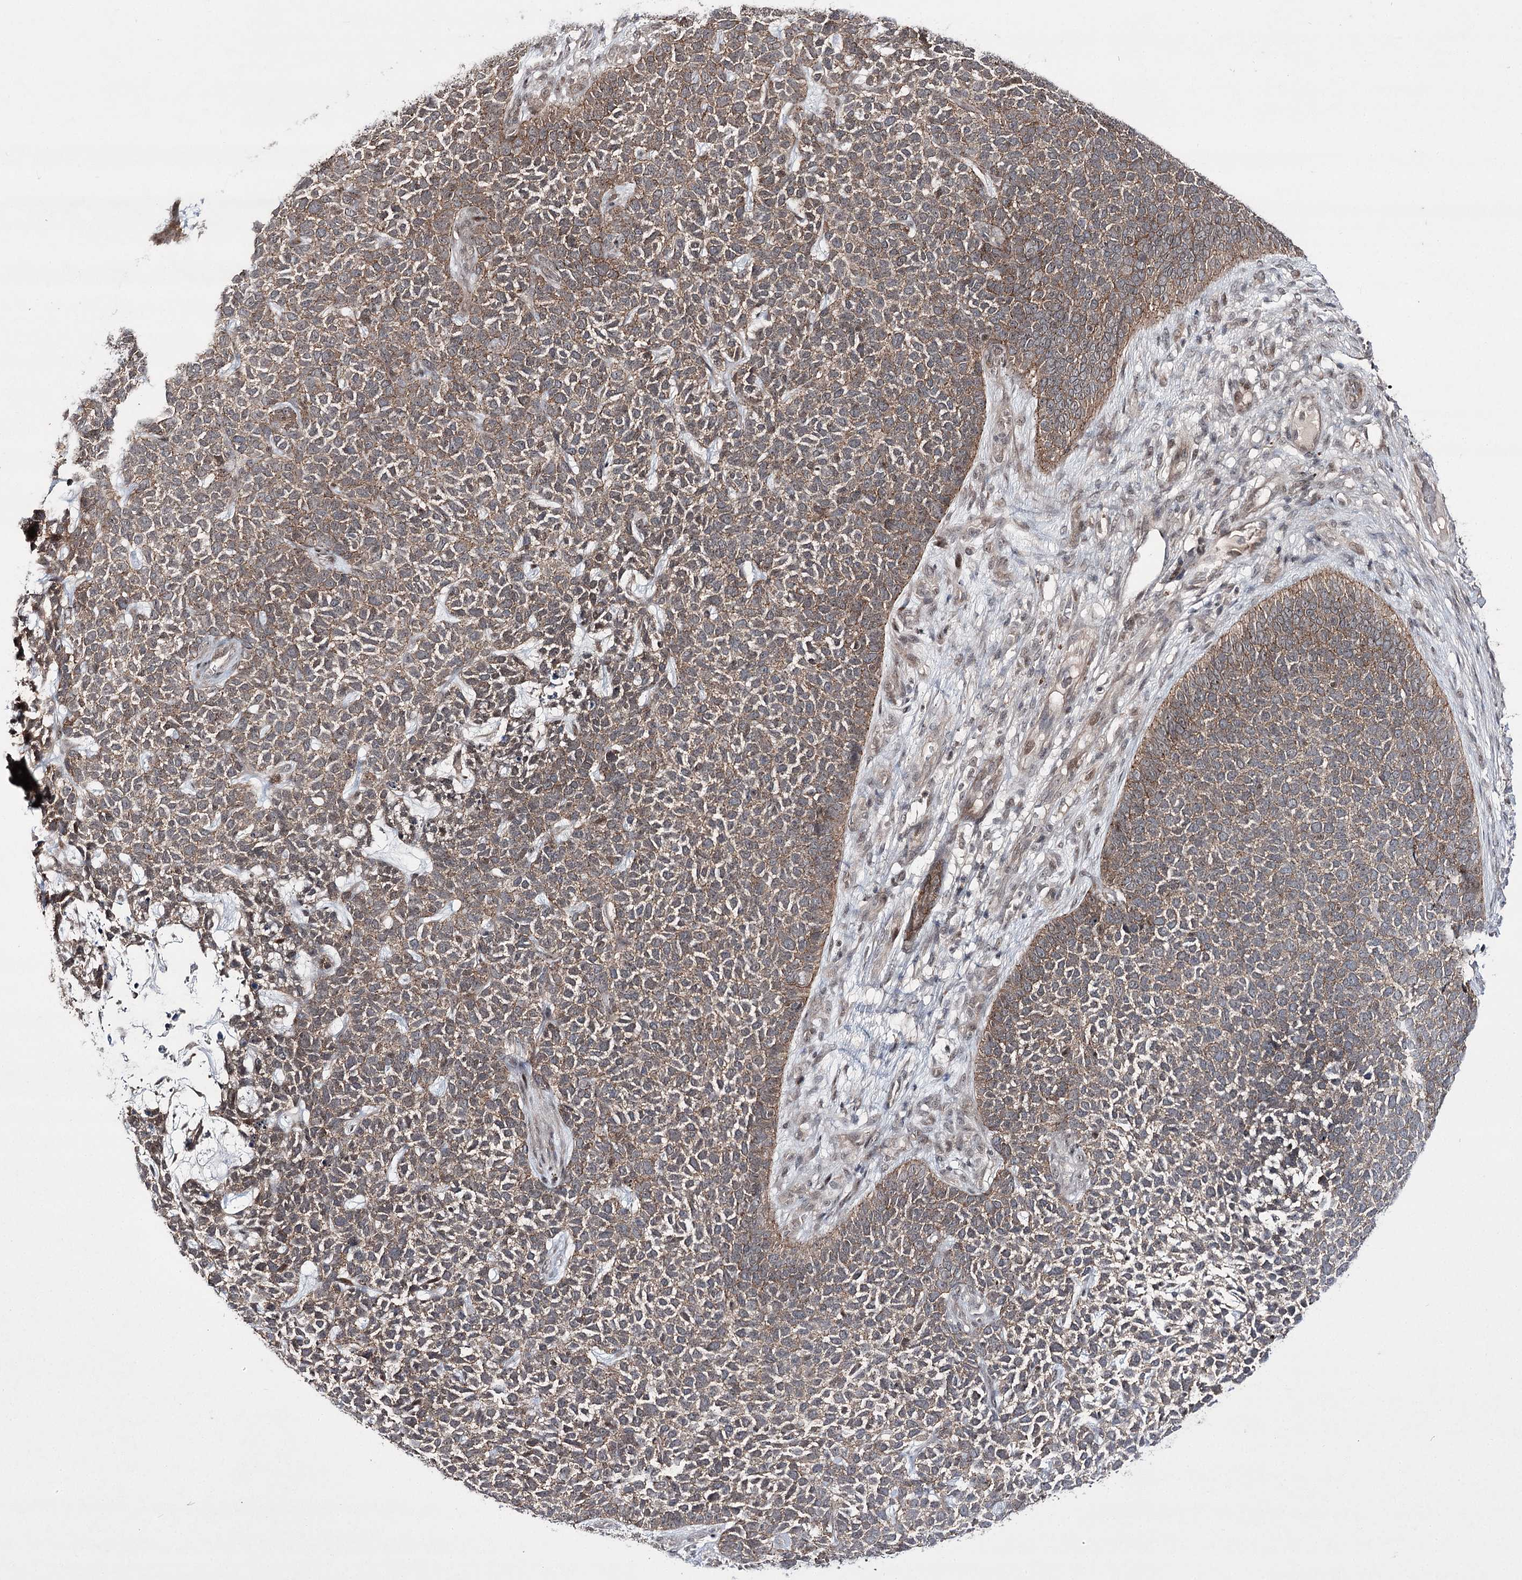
{"staining": {"intensity": "moderate", "quantity": ">75%", "location": "nuclear"}, "tissue": "skin cancer", "cell_type": "Tumor cells", "image_type": "cancer", "snomed": [{"axis": "morphology", "description": "Basal cell carcinoma"}, {"axis": "topography", "description": "Skin"}], "caption": "Immunohistochemical staining of human basal cell carcinoma (skin) displays medium levels of moderate nuclear protein expression in approximately >75% of tumor cells. (DAB (3,3'-diaminobenzidine) IHC, brown staining for protein, blue staining for nuclei).", "gene": "HOXC11", "patient": {"sex": "female", "age": 84}}